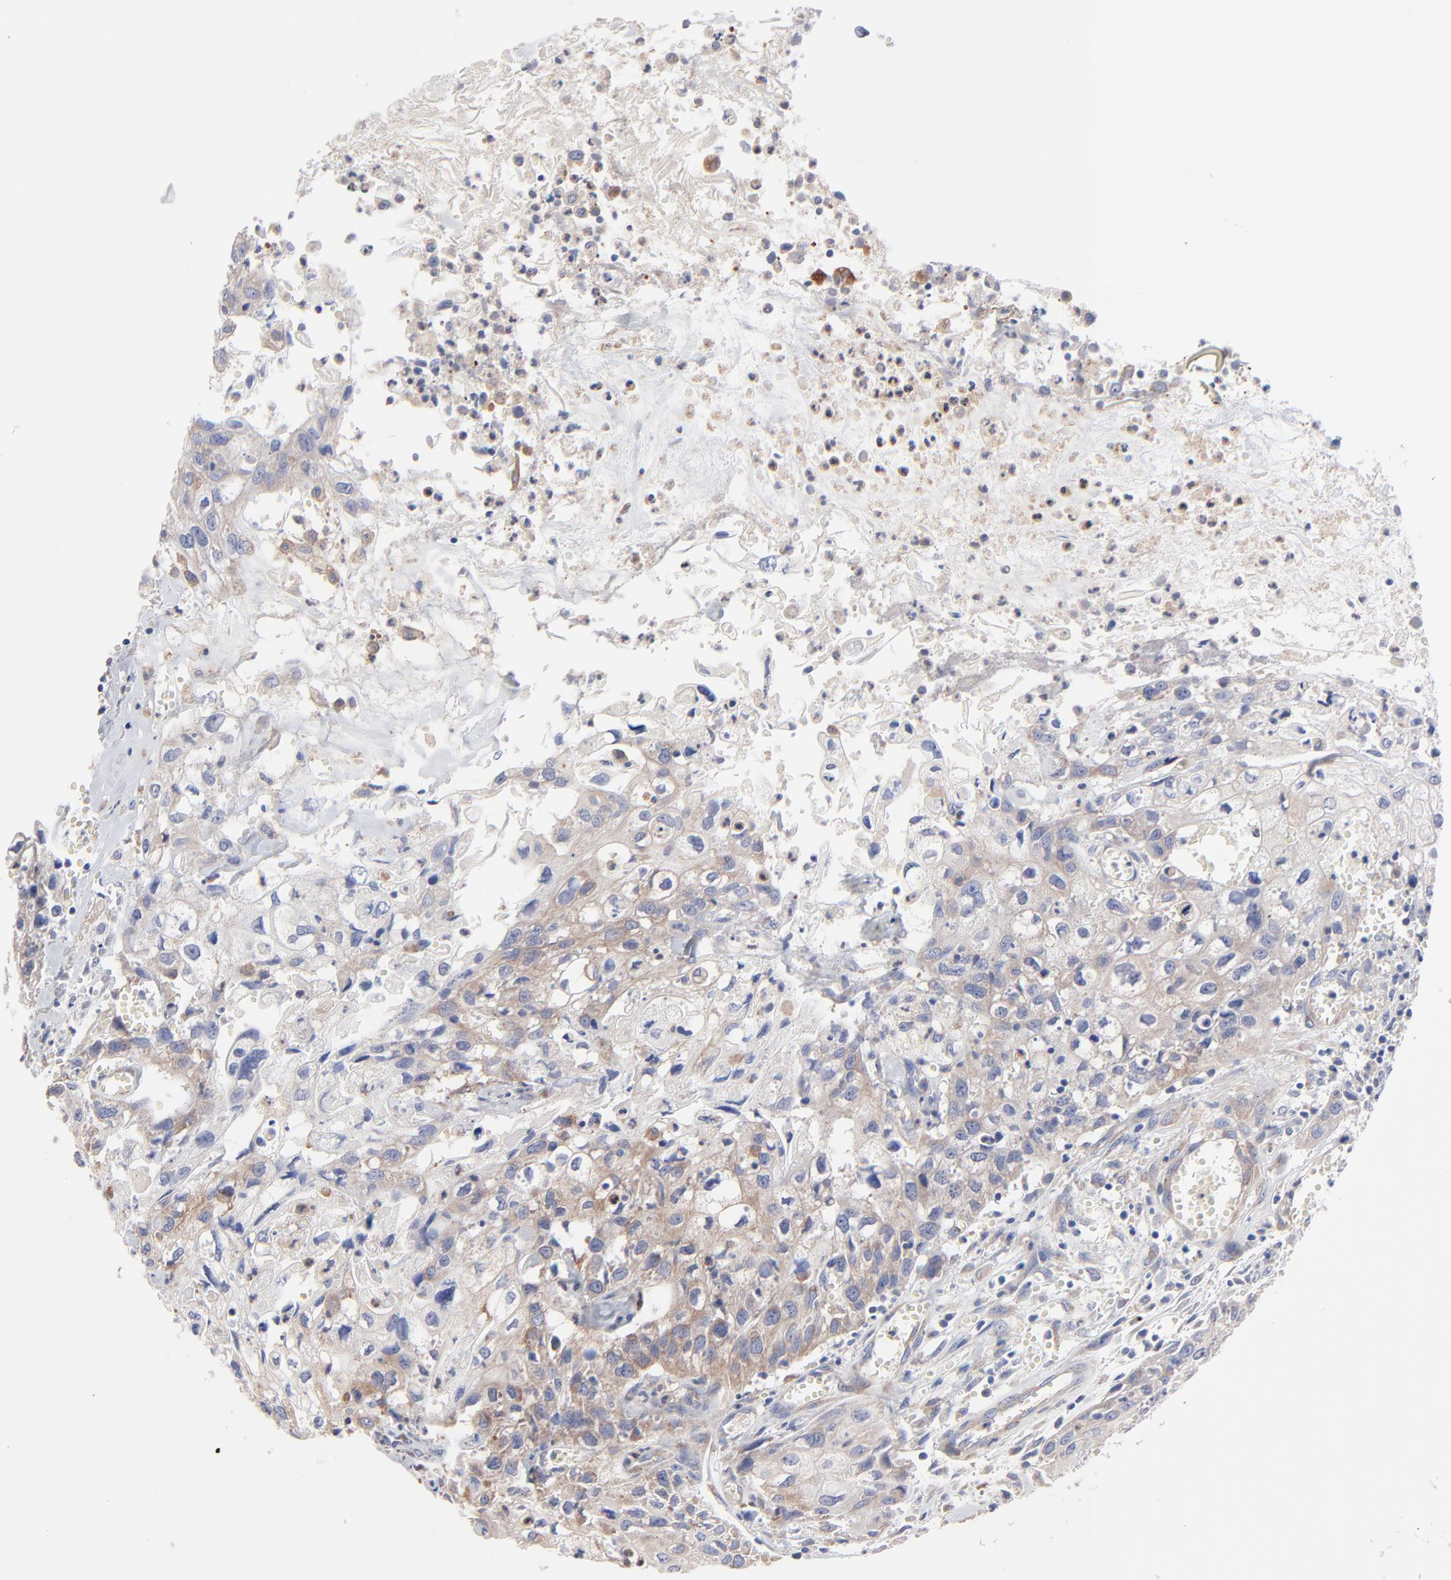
{"staining": {"intensity": "moderate", "quantity": ">75%", "location": "cytoplasmic/membranous"}, "tissue": "urothelial cancer", "cell_type": "Tumor cells", "image_type": "cancer", "snomed": [{"axis": "morphology", "description": "Urothelial carcinoma, High grade"}, {"axis": "topography", "description": "Urinary bladder"}], "caption": "Protein staining reveals moderate cytoplasmic/membranous positivity in approximately >75% of tumor cells in urothelial carcinoma (high-grade).", "gene": "PPFIBP2", "patient": {"sex": "male", "age": 54}}